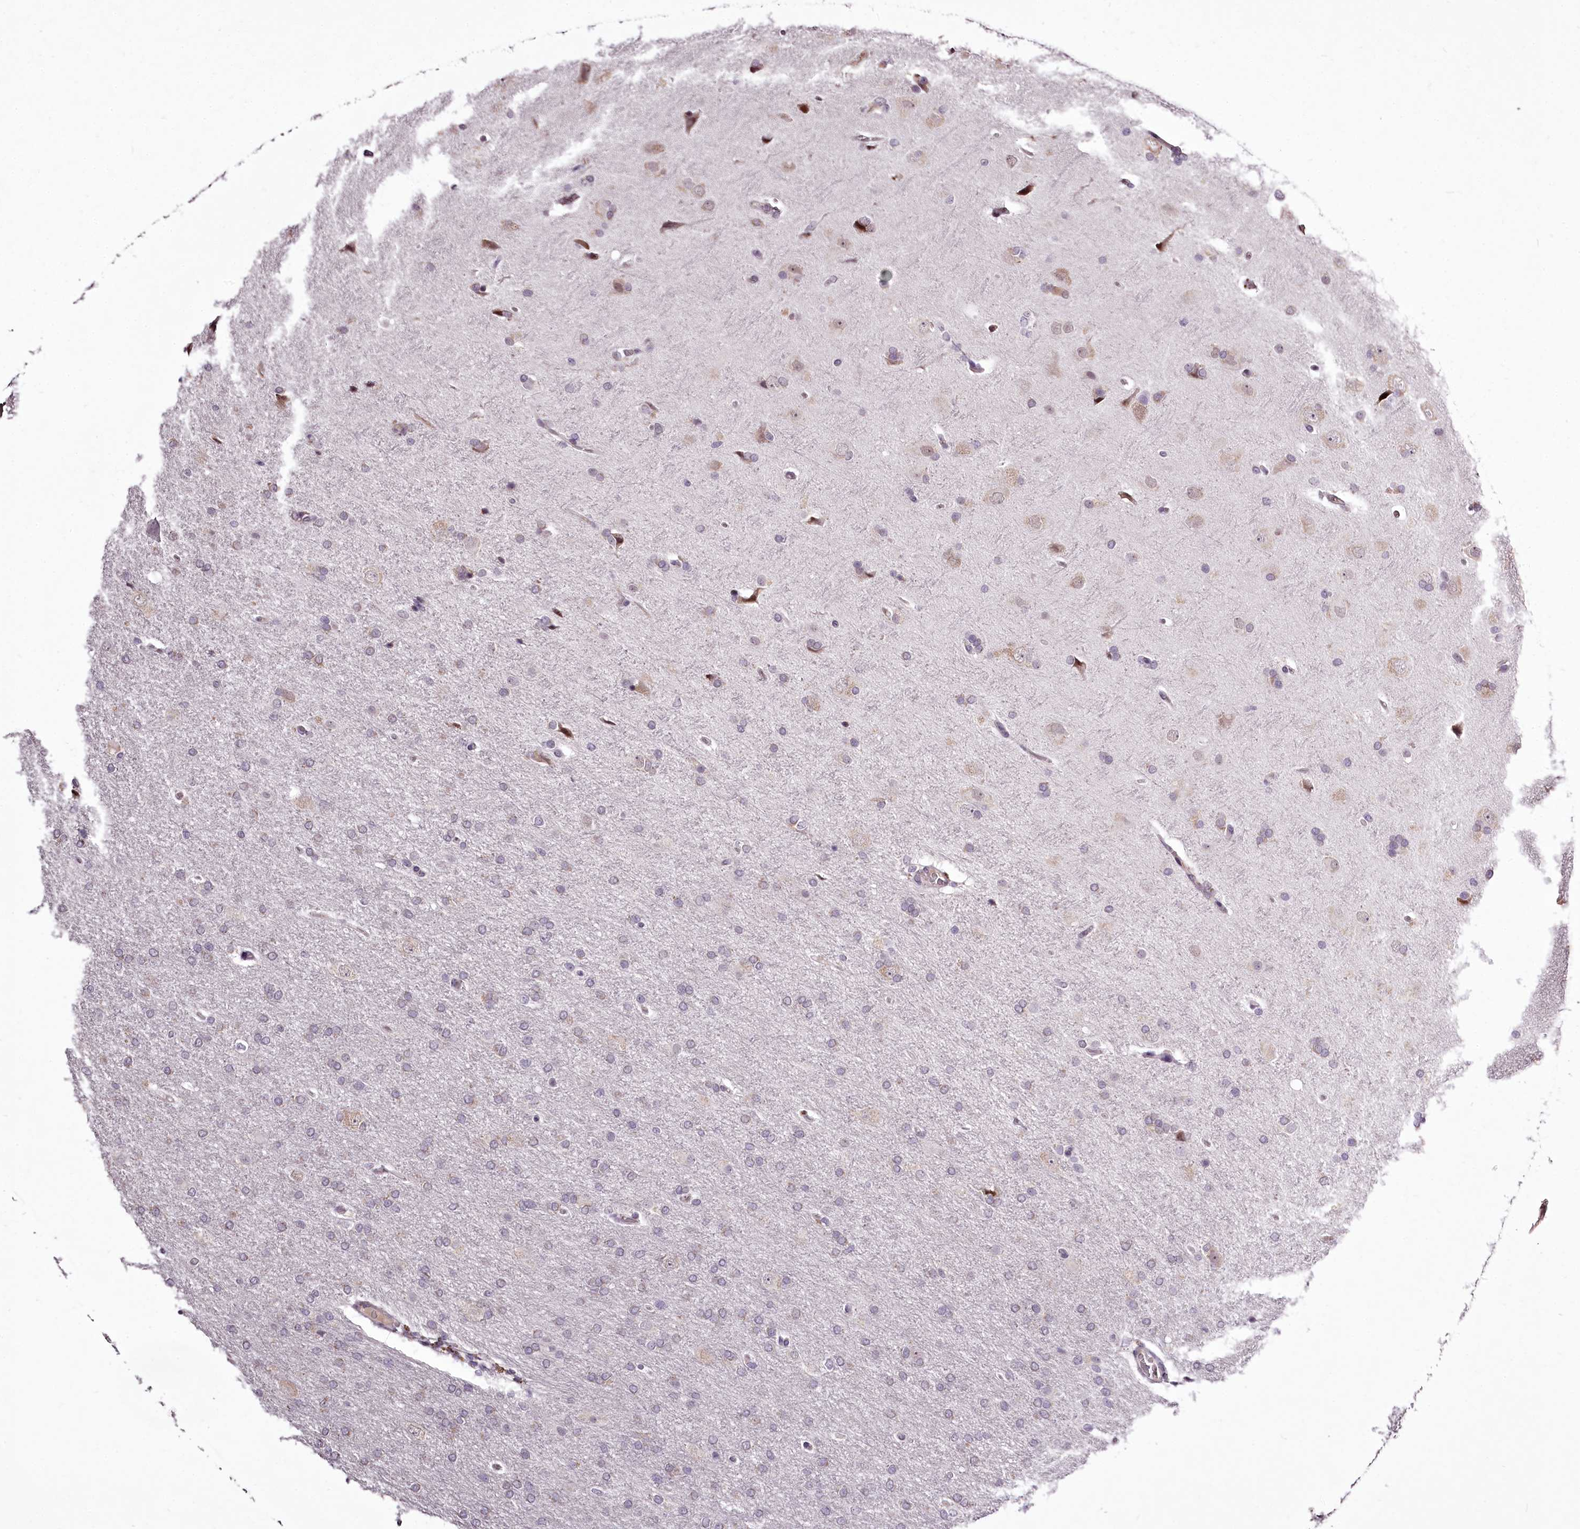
{"staining": {"intensity": "negative", "quantity": "none", "location": "none"}, "tissue": "glioma", "cell_type": "Tumor cells", "image_type": "cancer", "snomed": [{"axis": "morphology", "description": "Glioma, malignant, High grade"}, {"axis": "topography", "description": "Brain"}], "caption": "High magnification brightfield microscopy of glioma stained with DAB (brown) and counterstained with hematoxylin (blue): tumor cells show no significant expression.", "gene": "C1orf56", "patient": {"sex": "male", "age": 72}}